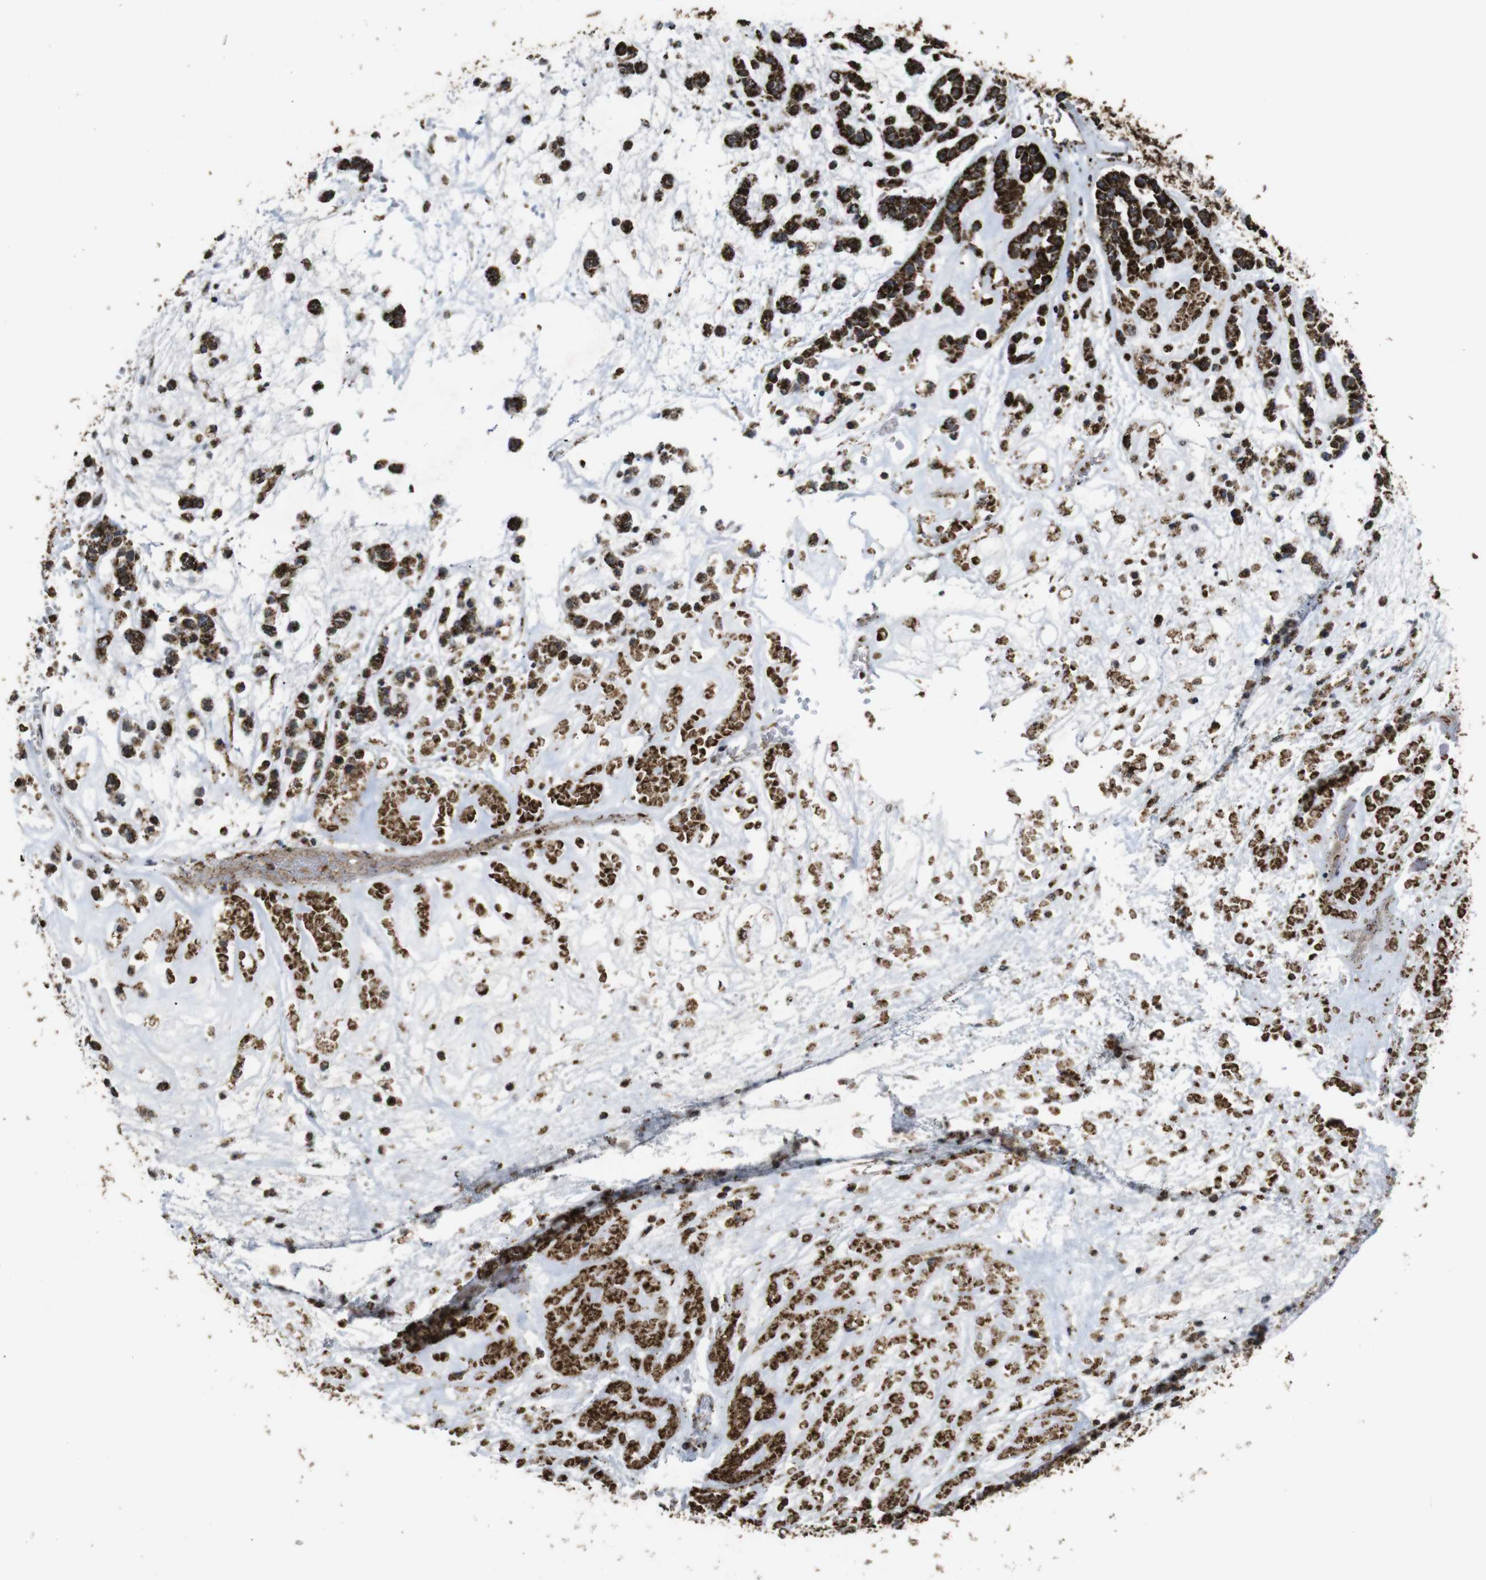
{"staining": {"intensity": "strong", "quantity": ">75%", "location": "cytoplasmic/membranous"}, "tissue": "head and neck cancer", "cell_type": "Tumor cells", "image_type": "cancer", "snomed": [{"axis": "morphology", "description": "Adenocarcinoma, NOS"}, {"axis": "morphology", "description": "Adenoma, NOS"}, {"axis": "topography", "description": "Head-Neck"}], "caption": "Immunohistochemical staining of human adenocarcinoma (head and neck) demonstrates strong cytoplasmic/membranous protein positivity in approximately >75% of tumor cells.", "gene": "ATP5F1A", "patient": {"sex": "female", "age": 55}}